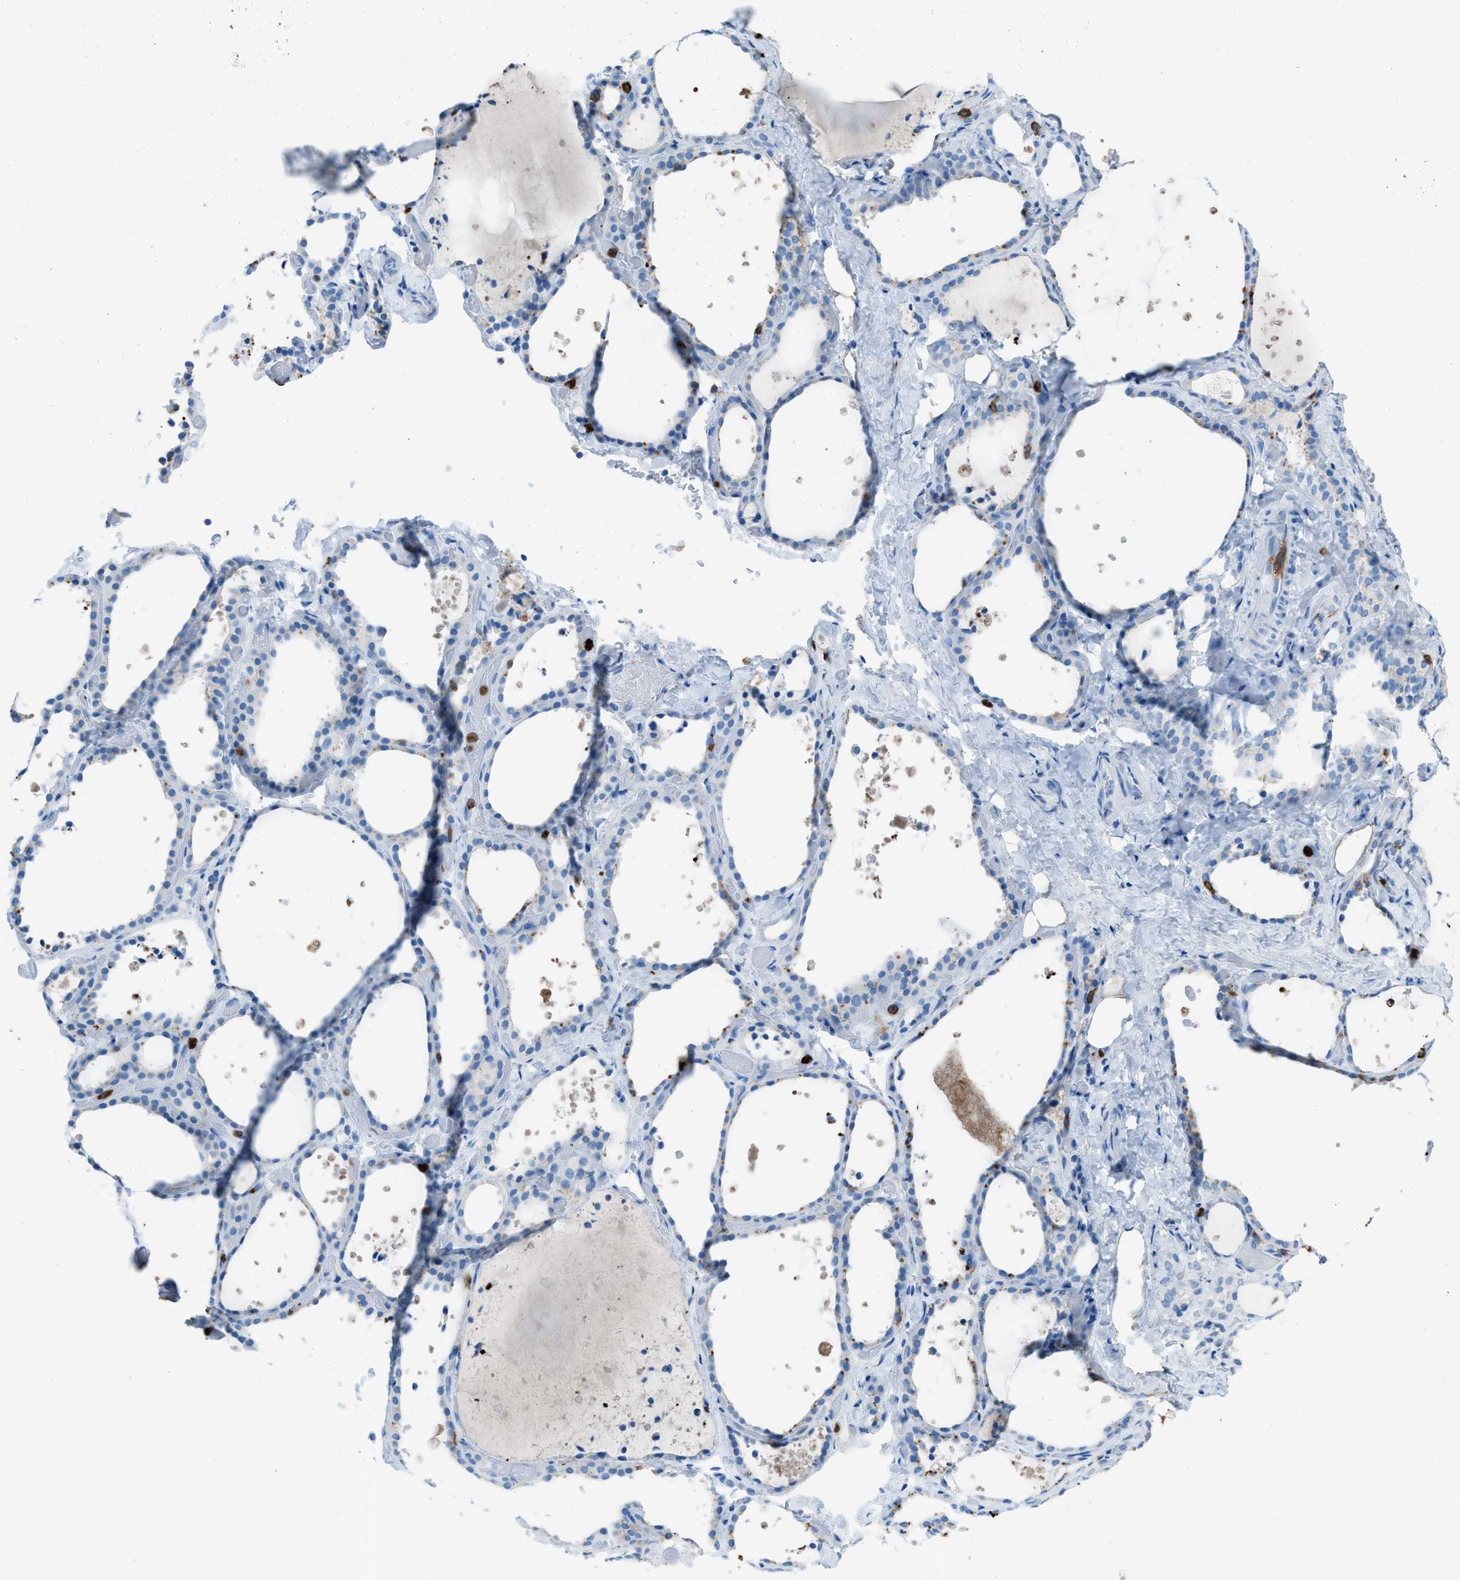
{"staining": {"intensity": "negative", "quantity": "none", "location": "none"}, "tissue": "thyroid gland", "cell_type": "Glandular cells", "image_type": "normal", "snomed": [{"axis": "morphology", "description": "Normal tissue, NOS"}, {"axis": "topography", "description": "Thyroid gland"}], "caption": "Protein analysis of normal thyroid gland demonstrates no significant expression in glandular cells. The staining is performed using DAB brown chromogen with nuclei counter-stained in using hematoxylin.", "gene": "ITGB2", "patient": {"sex": "female", "age": 44}}